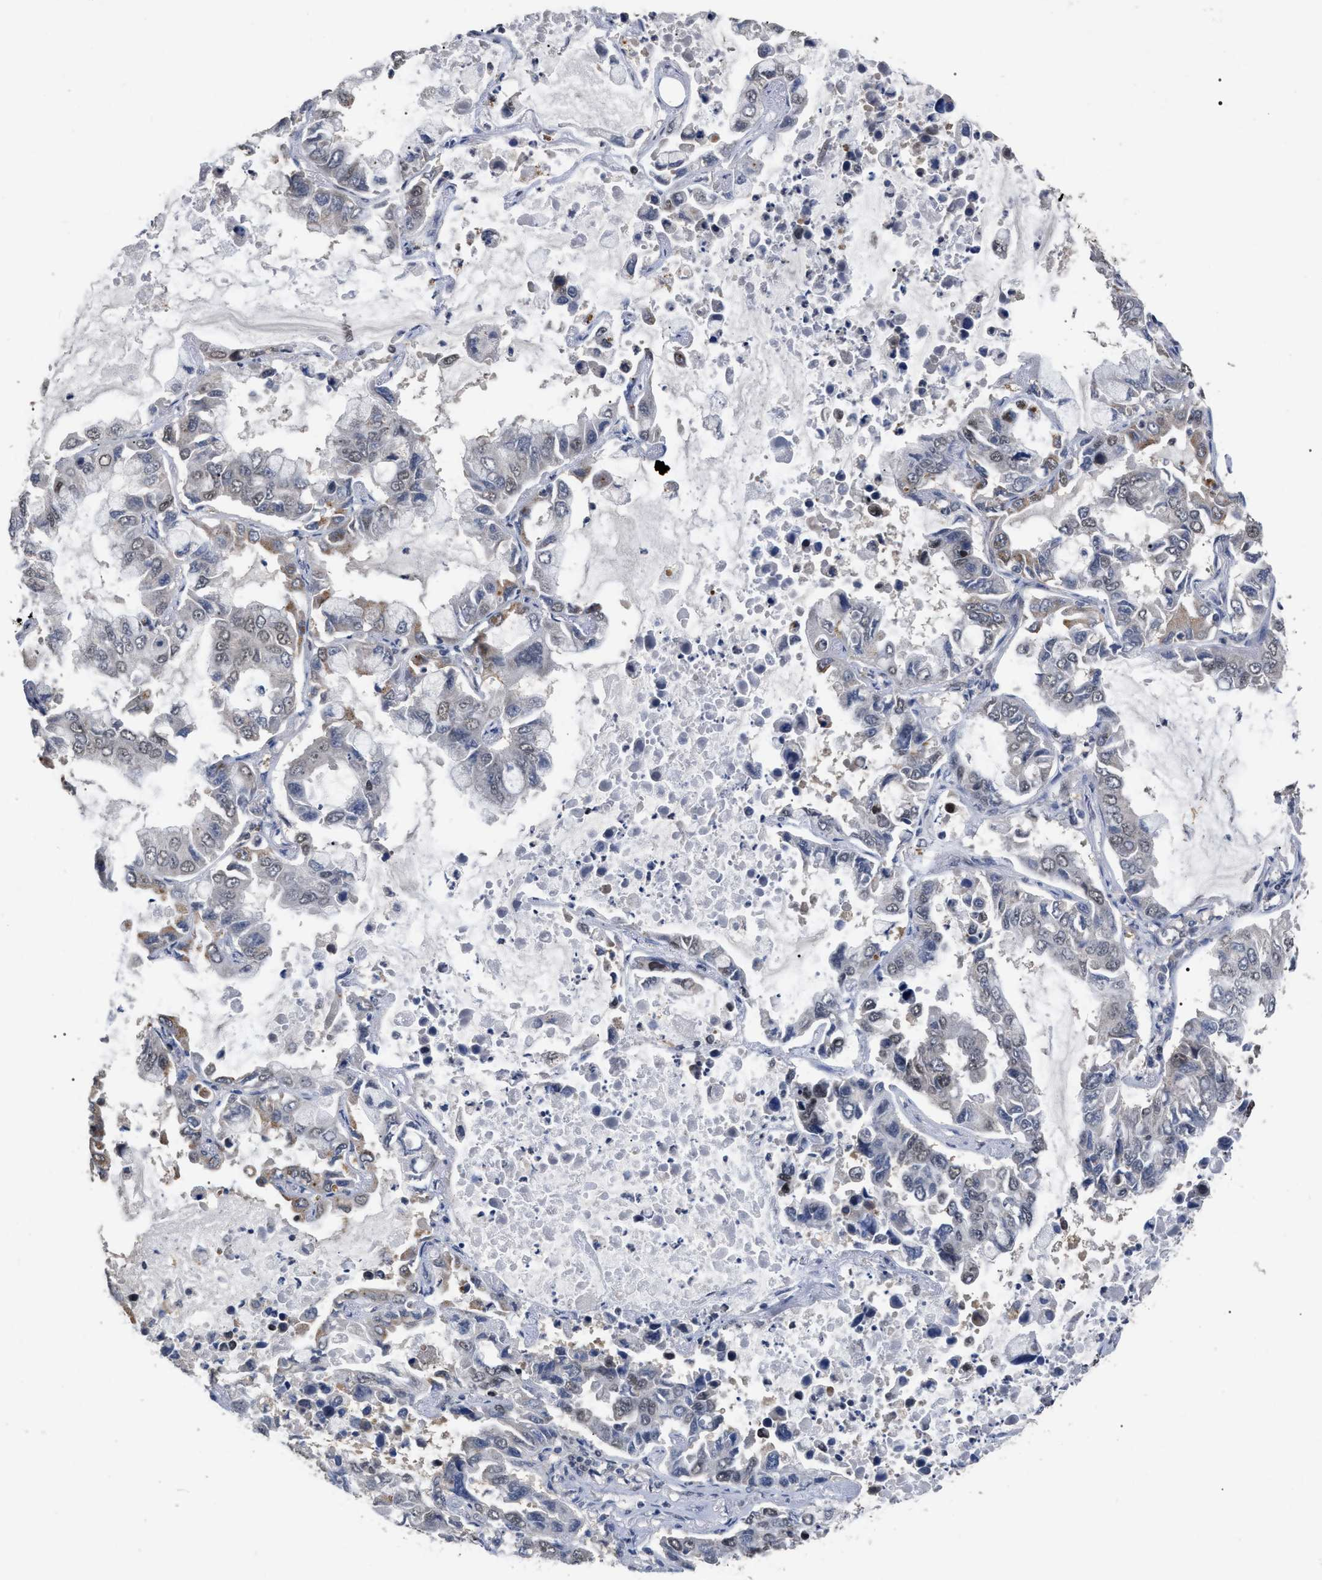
{"staining": {"intensity": "weak", "quantity": "<25%", "location": "nuclear"}, "tissue": "lung cancer", "cell_type": "Tumor cells", "image_type": "cancer", "snomed": [{"axis": "morphology", "description": "Adenocarcinoma, NOS"}, {"axis": "topography", "description": "Lung"}], "caption": "Immunohistochemistry of lung cancer exhibits no expression in tumor cells. (DAB (3,3'-diaminobenzidine) immunohistochemistry (IHC), high magnification).", "gene": "JAZF1", "patient": {"sex": "male", "age": 64}}